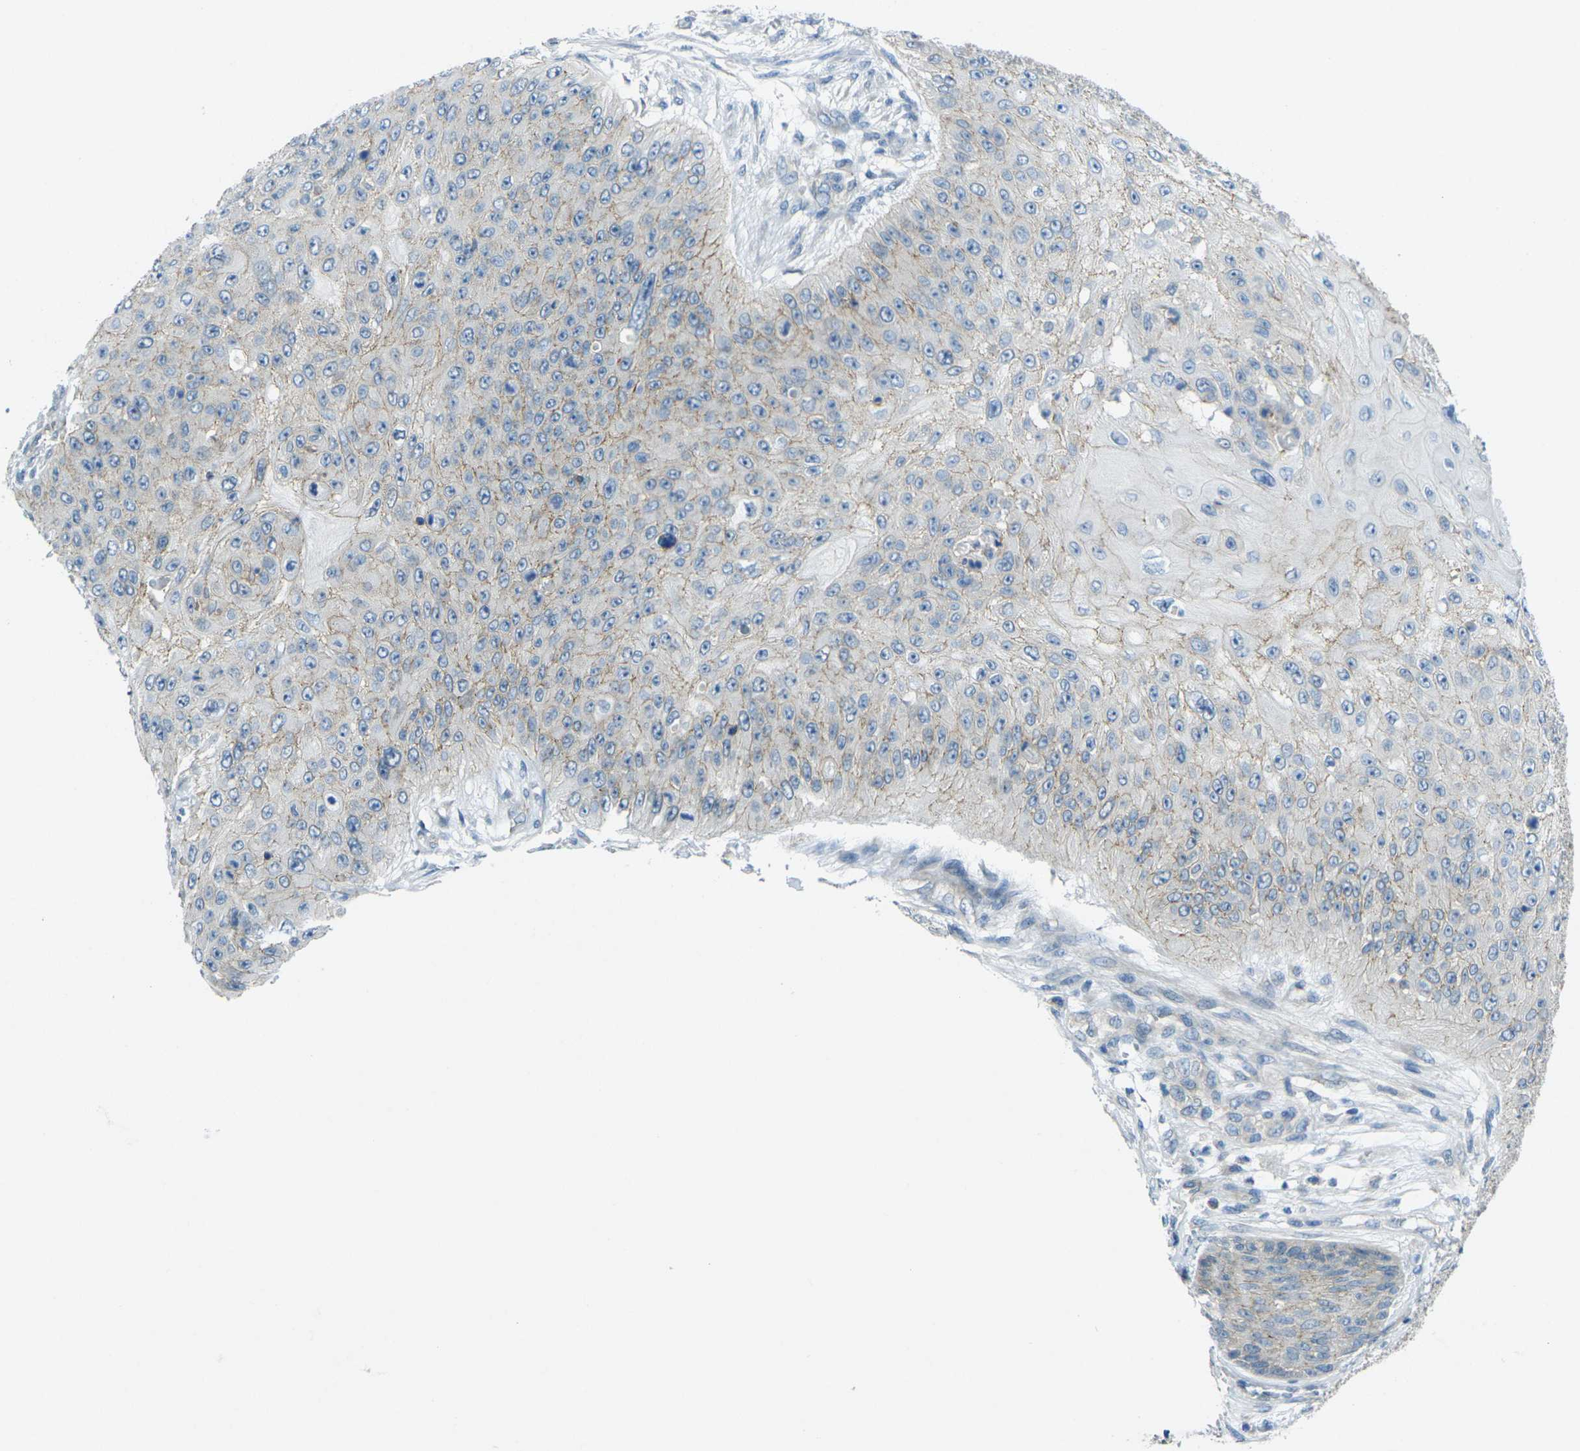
{"staining": {"intensity": "weak", "quantity": "25%-75%", "location": "cytoplasmic/membranous"}, "tissue": "skin cancer", "cell_type": "Tumor cells", "image_type": "cancer", "snomed": [{"axis": "morphology", "description": "Squamous cell carcinoma, NOS"}, {"axis": "topography", "description": "Skin"}], "caption": "Immunohistochemical staining of skin cancer (squamous cell carcinoma) reveals low levels of weak cytoplasmic/membranous protein positivity in approximately 25%-75% of tumor cells.", "gene": "RHBDD1", "patient": {"sex": "female", "age": 80}}